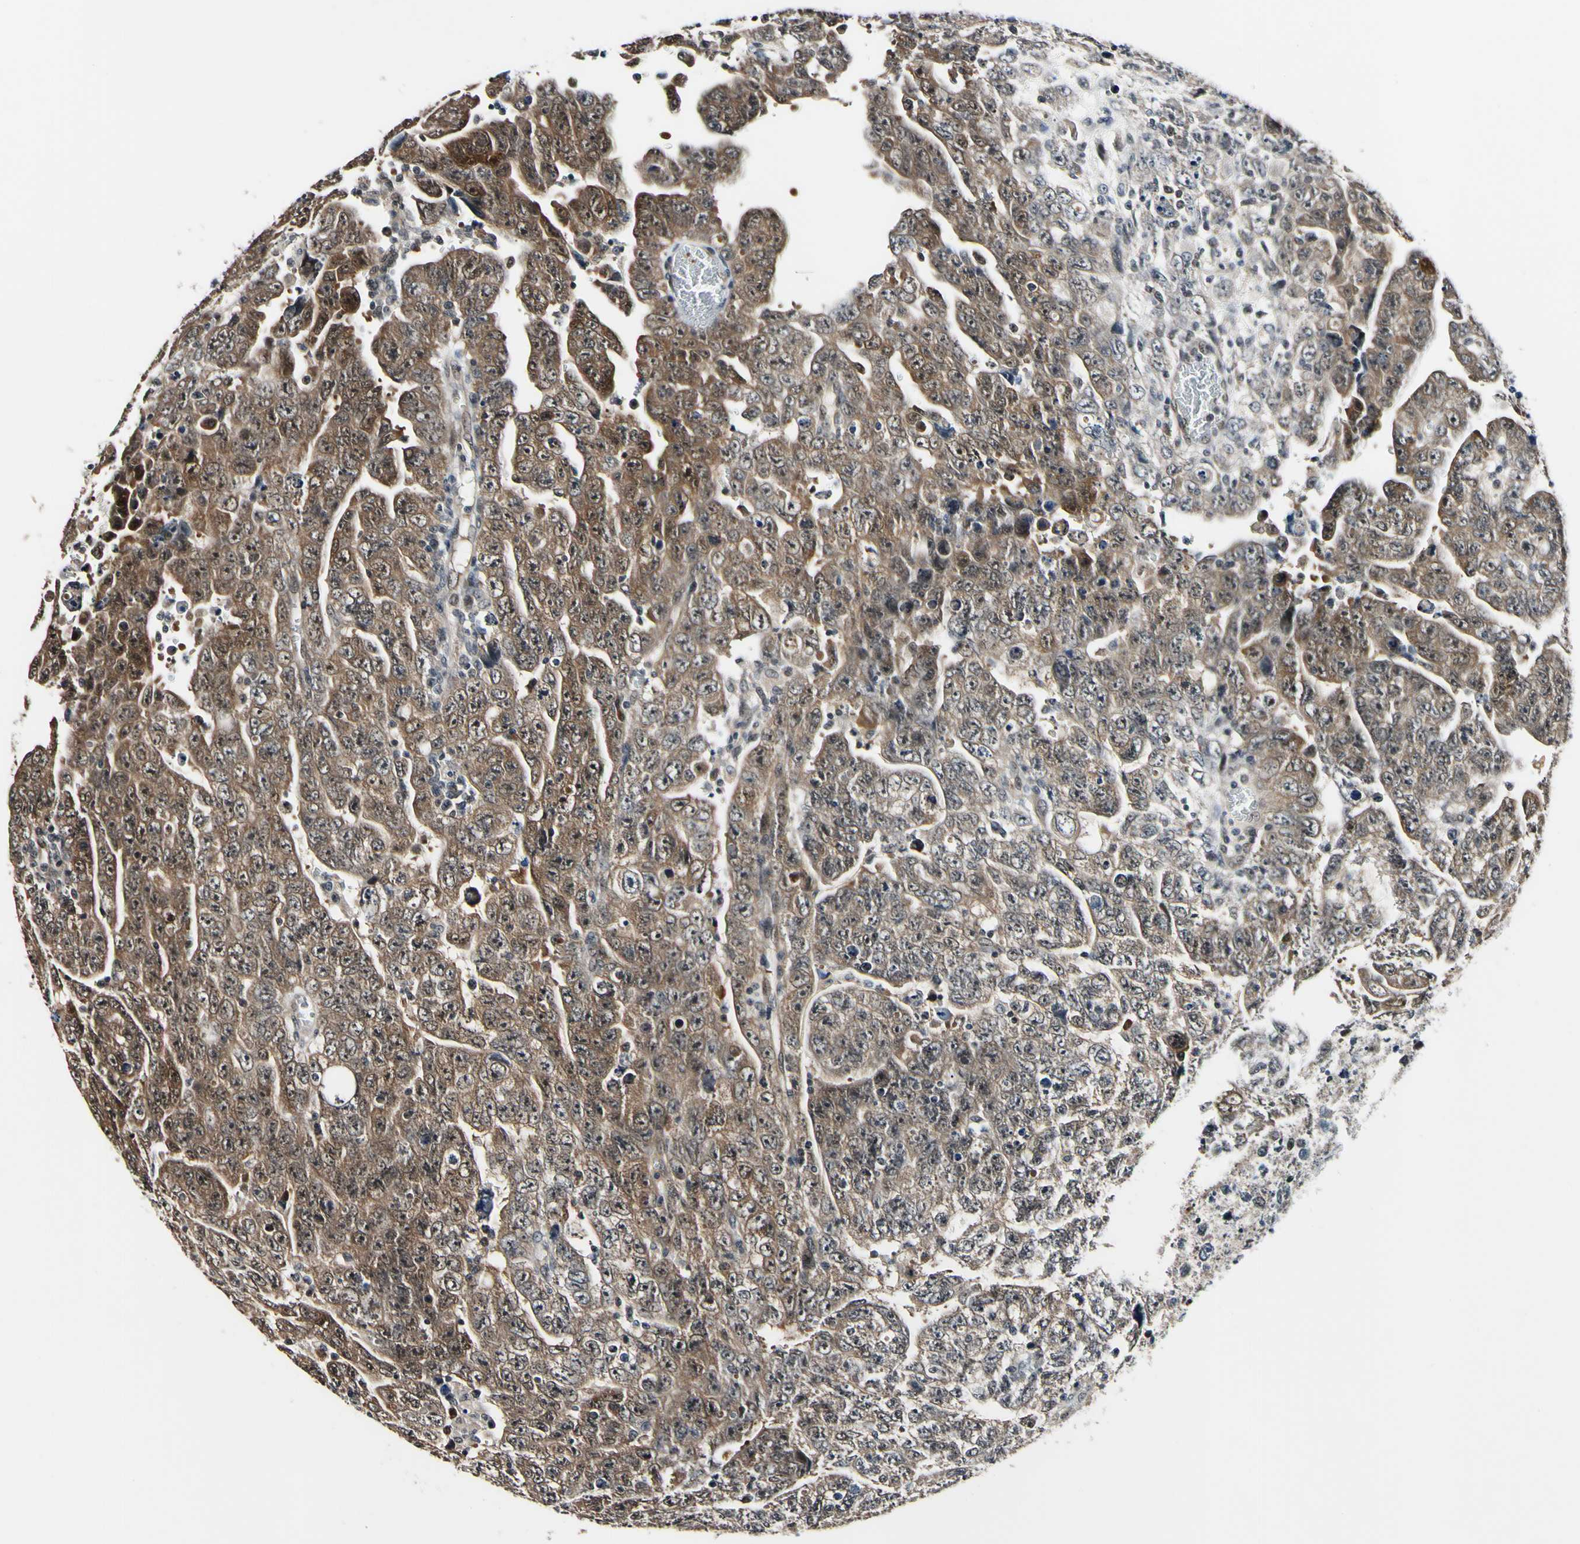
{"staining": {"intensity": "moderate", "quantity": ">75%", "location": "cytoplasmic/membranous"}, "tissue": "testis cancer", "cell_type": "Tumor cells", "image_type": "cancer", "snomed": [{"axis": "morphology", "description": "Carcinoma, Embryonal, NOS"}, {"axis": "topography", "description": "Testis"}], "caption": "Immunohistochemistry (IHC) photomicrograph of testis embryonal carcinoma stained for a protein (brown), which demonstrates medium levels of moderate cytoplasmic/membranous staining in about >75% of tumor cells.", "gene": "PSMD10", "patient": {"sex": "male", "age": 28}}